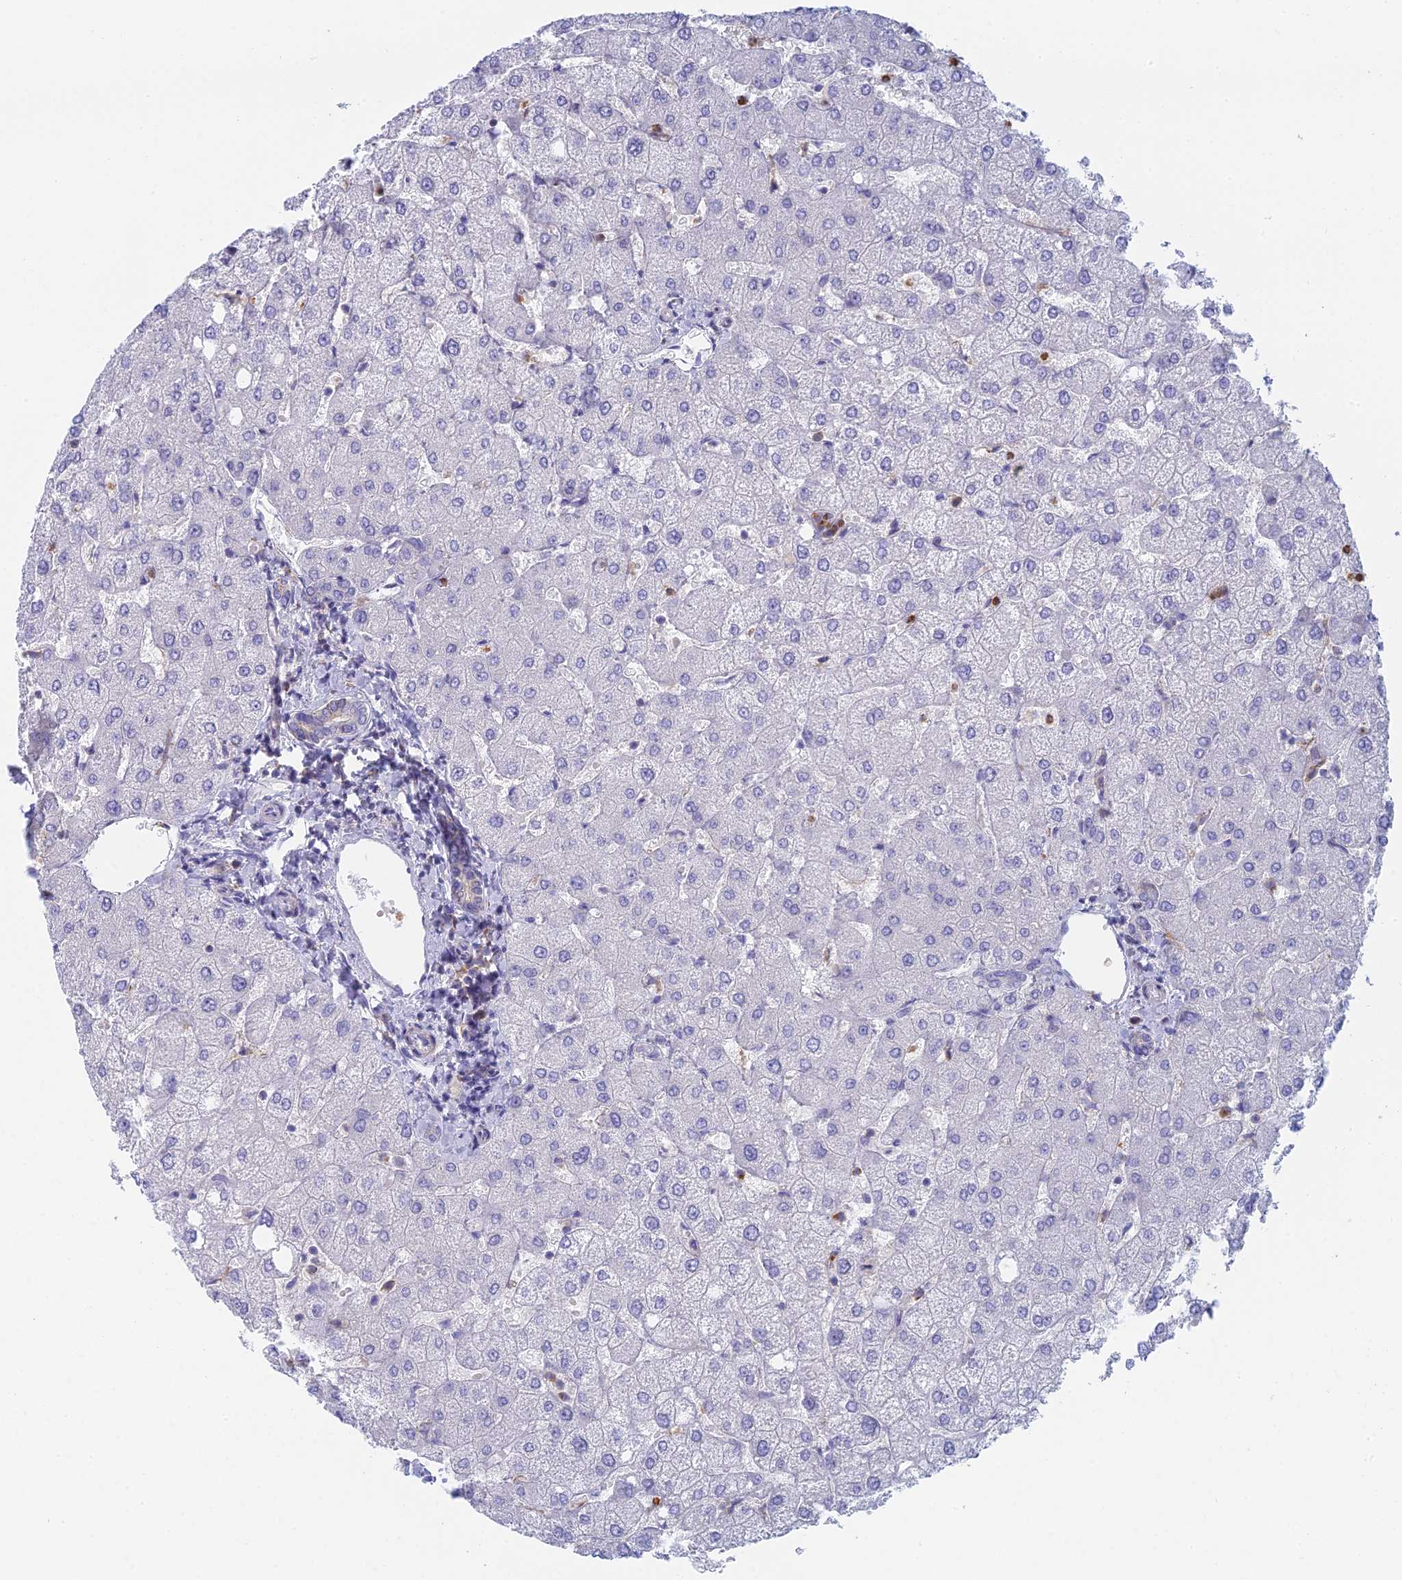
{"staining": {"intensity": "negative", "quantity": "none", "location": "none"}, "tissue": "liver", "cell_type": "Cholangiocytes", "image_type": "normal", "snomed": [{"axis": "morphology", "description": "Normal tissue, NOS"}, {"axis": "topography", "description": "Liver"}], "caption": "This is an IHC histopathology image of normal human liver. There is no positivity in cholangiocytes.", "gene": "STRN4", "patient": {"sex": "female", "age": 54}}